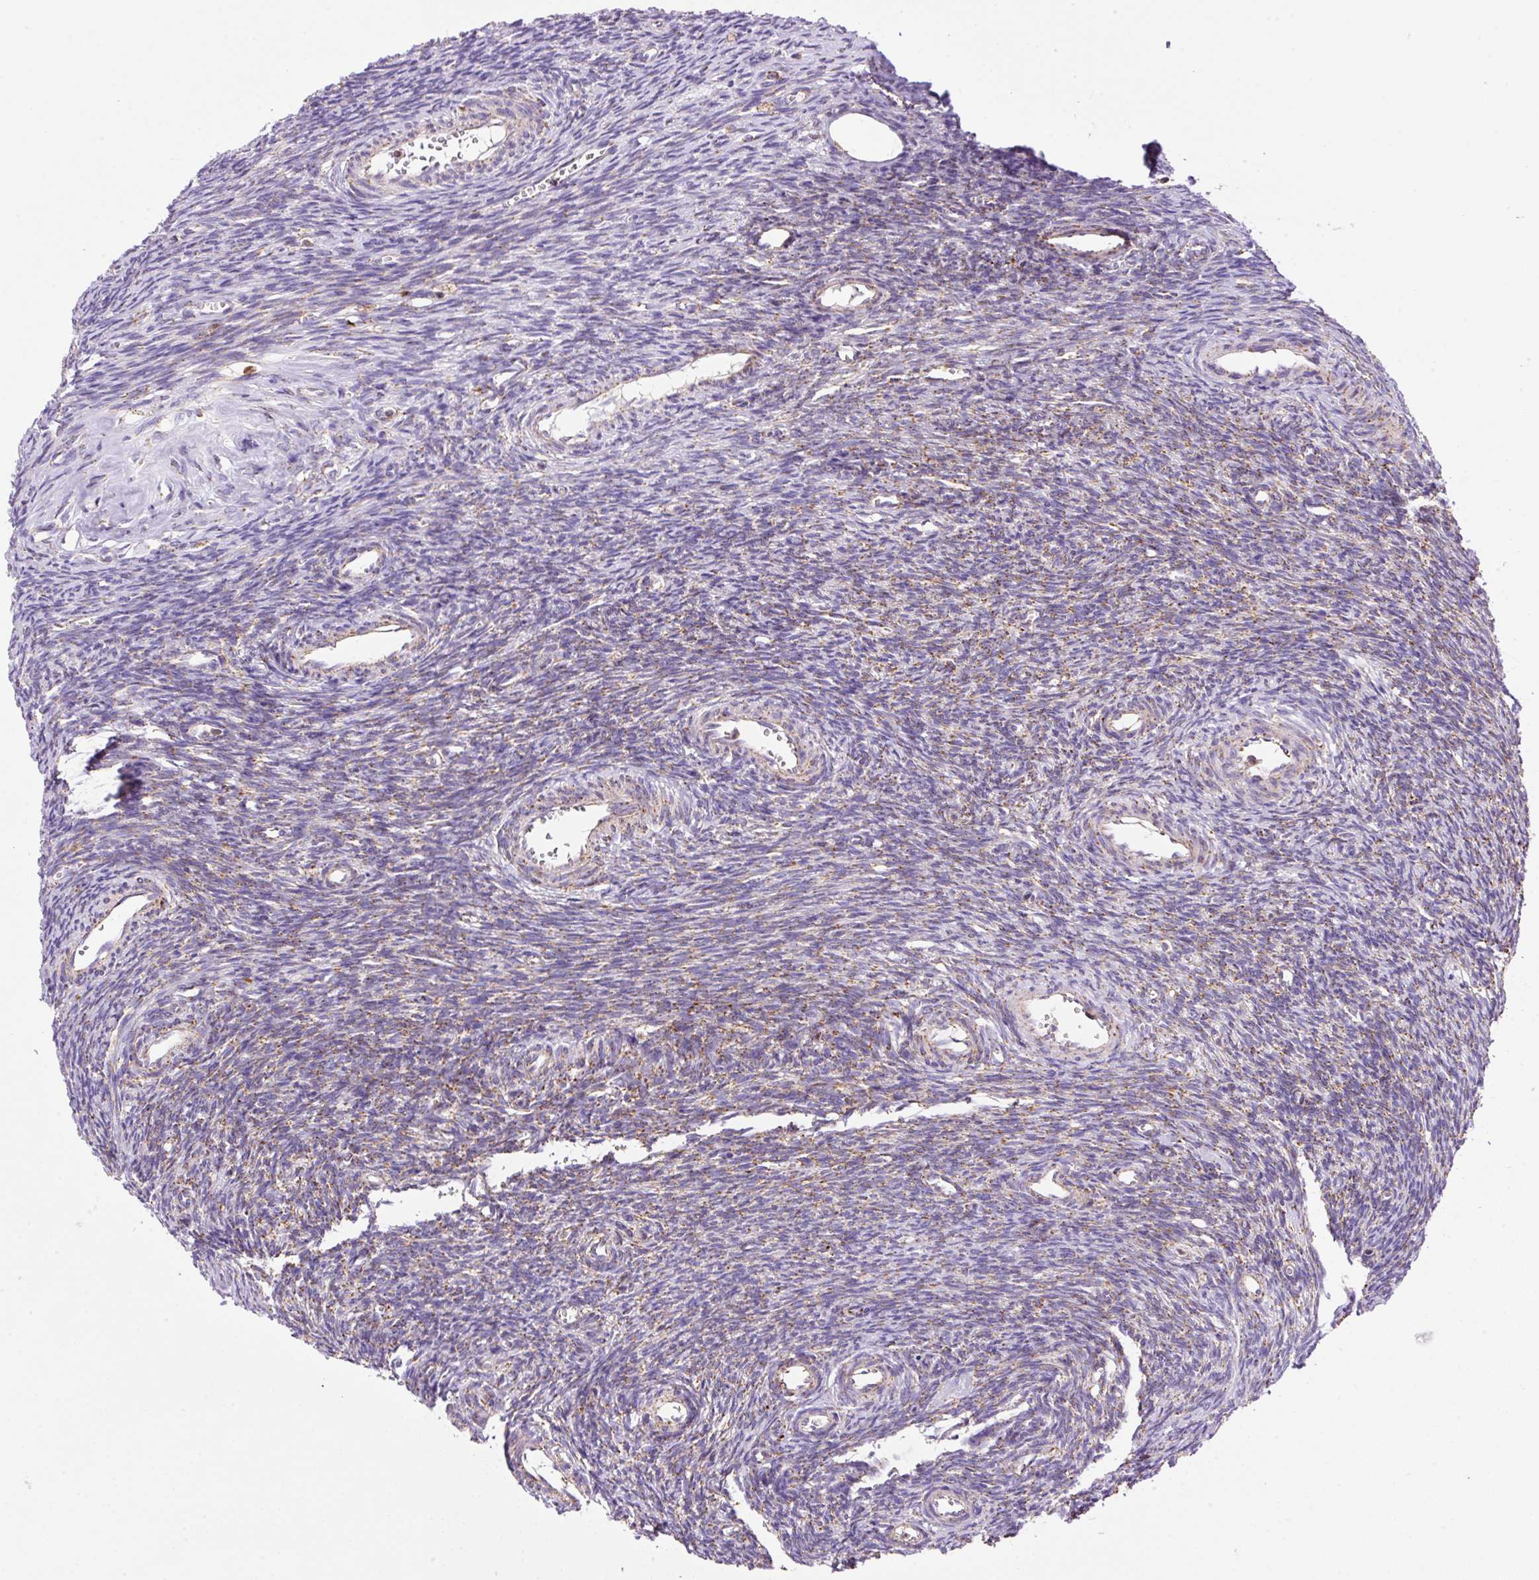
{"staining": {"intensity": "weak", "quantity": "25%-75%", "location": "cytoplasmic/membranous"}, "tissue": "ovary", "cell_type": "Ovarian stroma cells", "image_type": "normal", "snomed": [{"axis": "morphology", "description": "Normal tissue, NOS"}, {"axis": "topography", "description": "Ovary"}], "caption": "The histopathology image exhibits a brown stain indicating the presence of a protein in the cytoplasmic/membranous of ovarian stroma cells in ovary.", "gene": "NF1", "patient": {"sex": "female", "age": 39}}